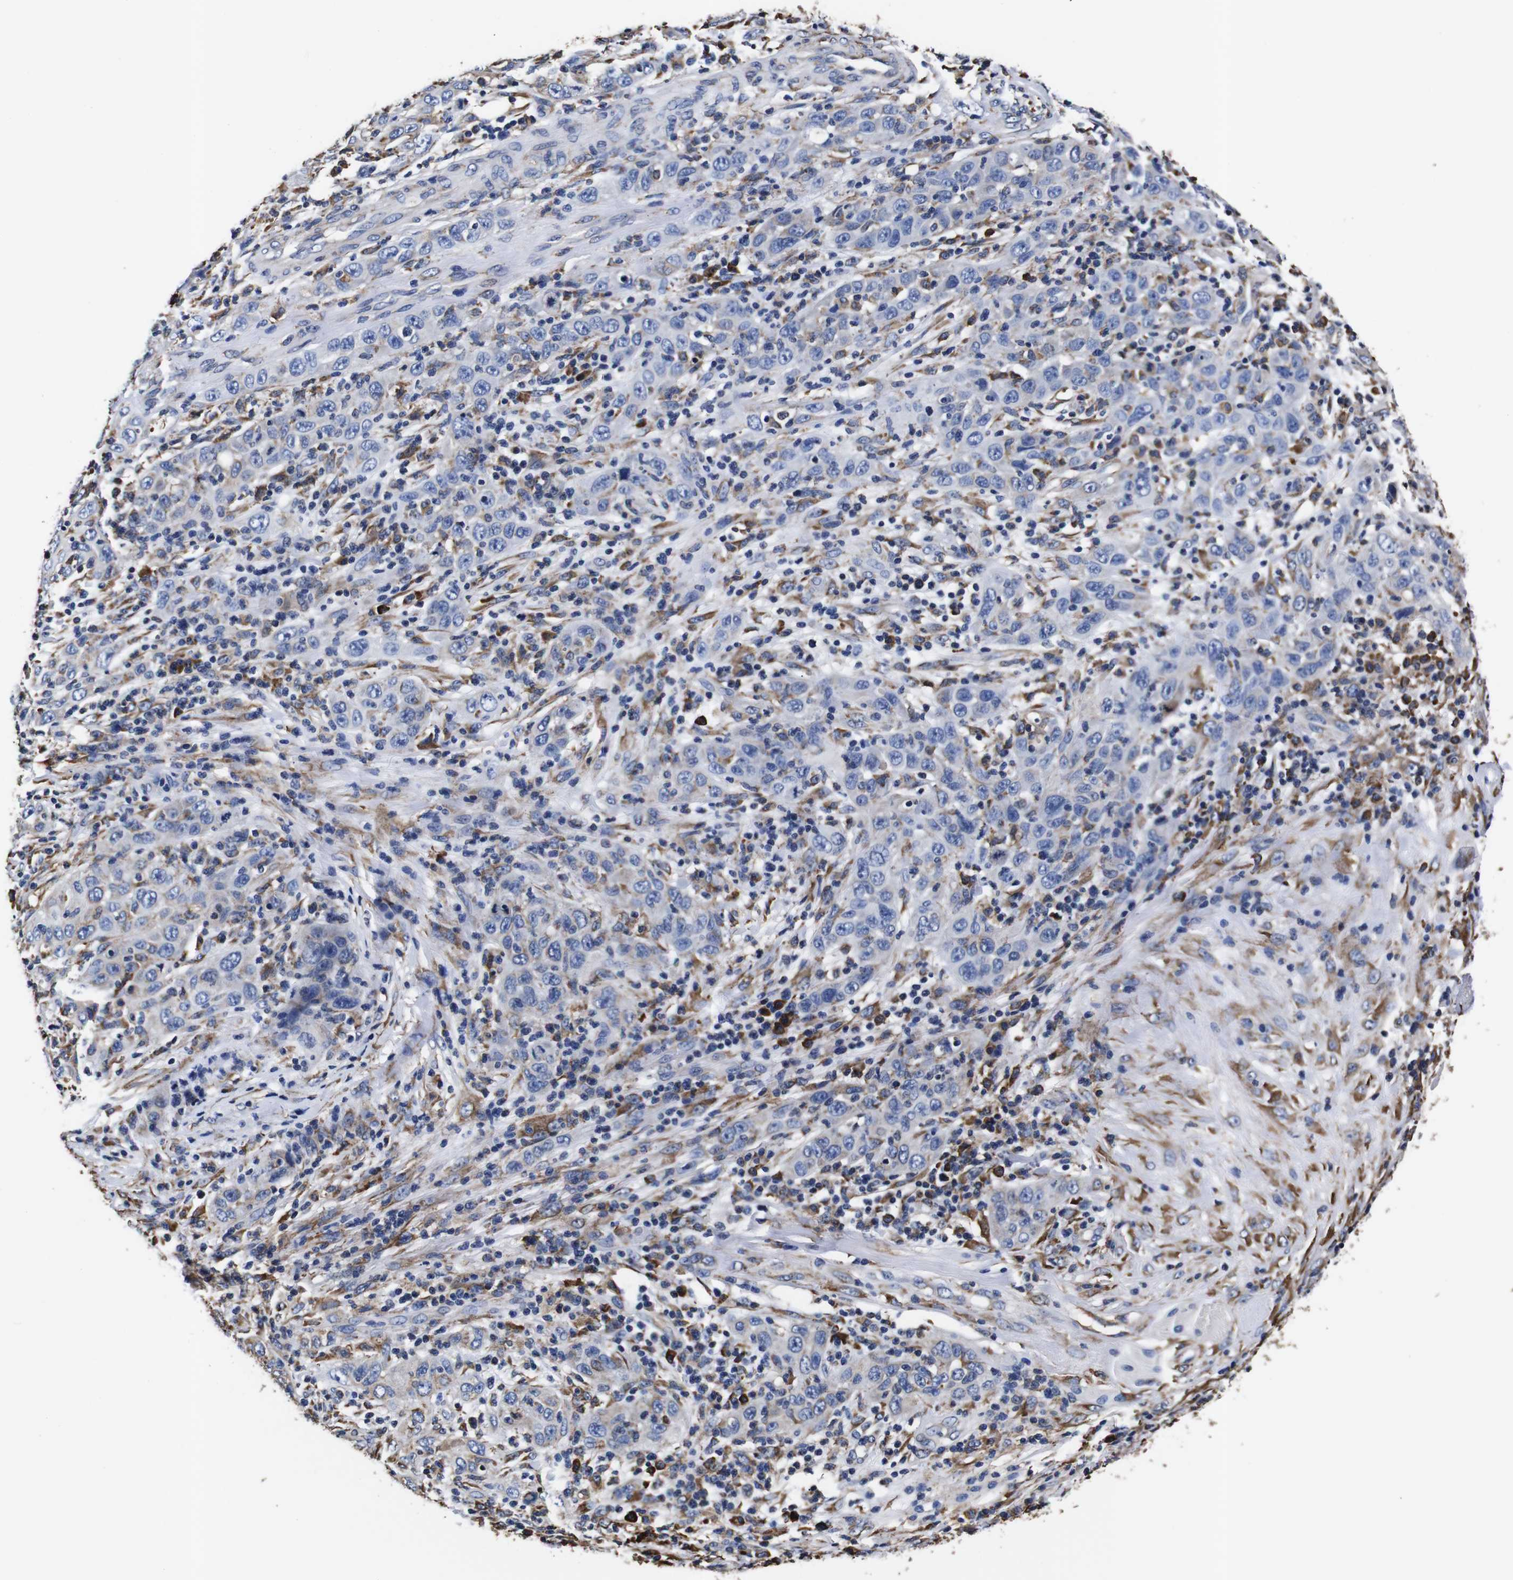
{"staining": {"intensity": "weak", "quantity": "<25%", "location": "cytoplasmic/membranous"}, "tissue": "skin cancer", "cell_type": "Tumor cells", "image_type": "cancer", "snomed": [{"axis": "morphology", "description": "Squamous cell carcinoma, NOS"}, {"axis": "topography", "description": "Skin"}], "caption": "An IHC image of skin squamous cell carcinoma is shown. There is no staining in tumor cells of skin squamous cell carcinoma. (Stains: DAB immunohistochemistry (IHC) with hematoxylin counter stain, Microscopy: brightfield microscopy at high magnification).", "gene": "PPIB", "patient": {"sex": "female", "age": 88}}